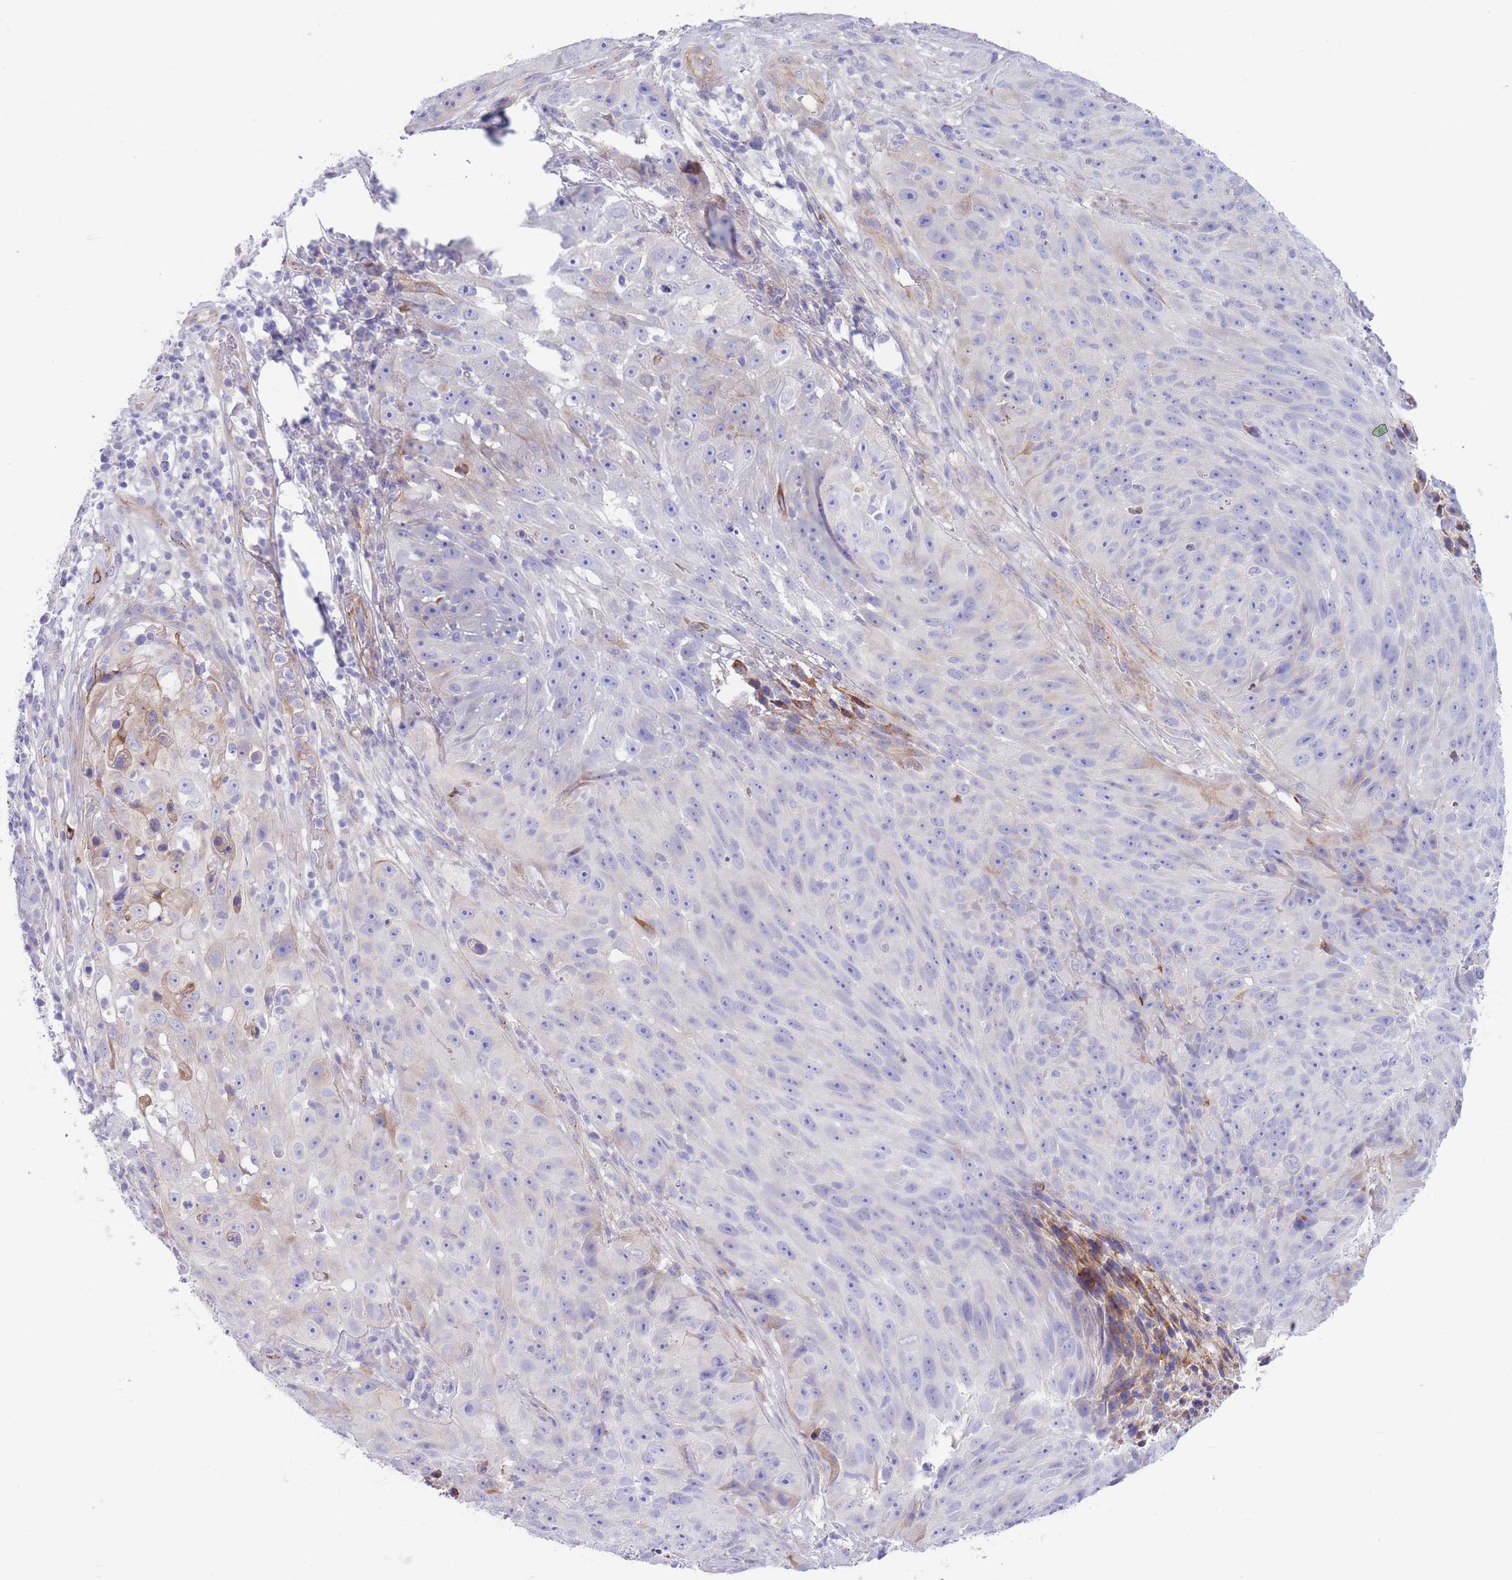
{"staining": {"intensity": "negative", "quantity": "none", "location": "none"}, "tissue": "skin cancer", "cell_type": "Tumor cells", "image_type": "cancer", "snomed": [{"axis": "morphology", "description": "Squamous cell carcinoma, NOS"}, {"axis": "topography", "description": "Skin"}], "caption": "Skin squamous cell carcinoma stained for a protein using IHC reveals no staining tumor cells.", "gene": "DET1", "patient": {"sex": "female", "age": 87}}